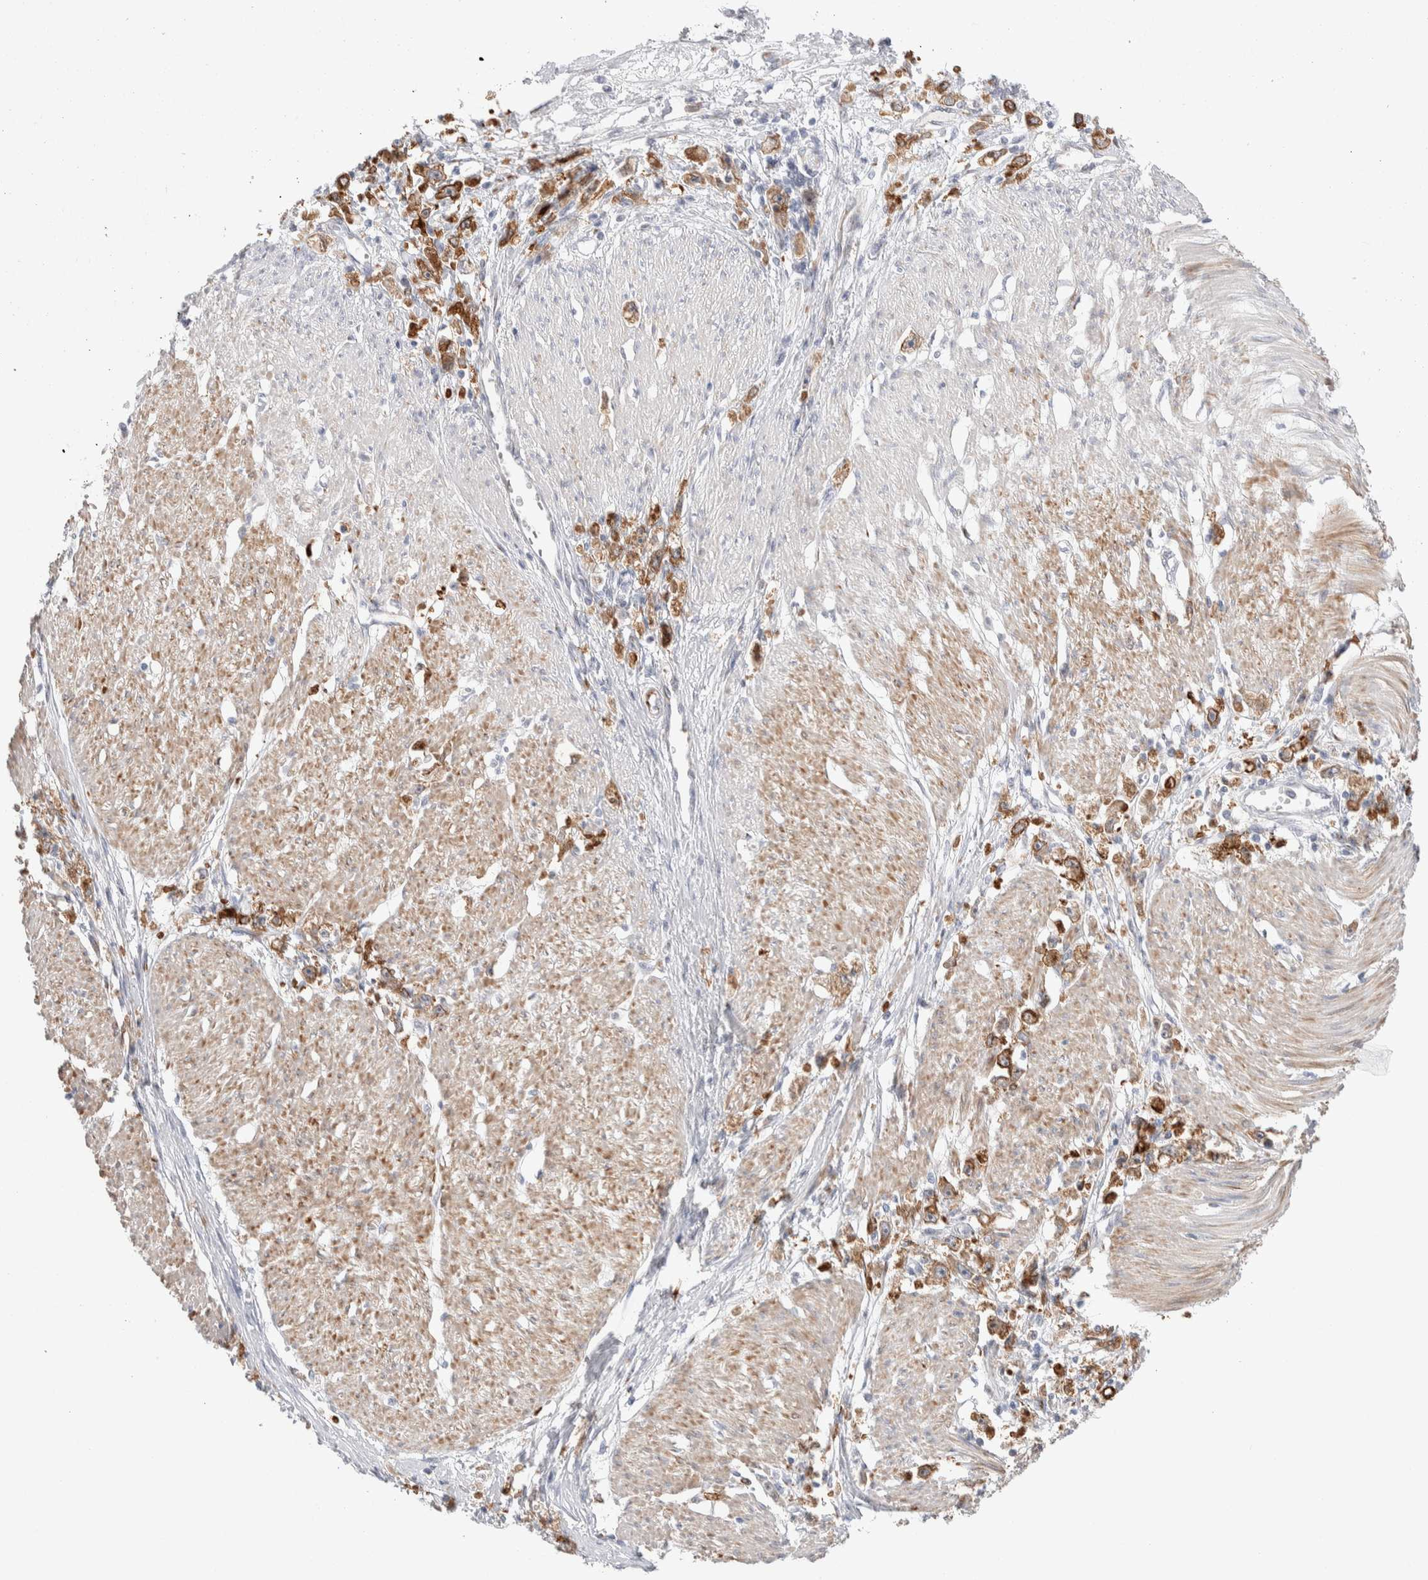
{"staining": {"intensity": "moderate", "quantity": ">75%", "location": "cytoplasmic/membranous"}, "tissue": "stomach cancer", "cell_type": "Tumor cells", "image_type": "cancer", "snomed": [{"axis": "morphology", "description": "Adenocarcinoma, NOS"}, {"axis": "topography", "description": "Stomach"}], "caption": "IHC image of adenocarcinoma (stomach) stained for a protein (brown), which reveals medium levels of moderate cytoplasmic/membranous expression in approximately >75% of tumor cells.", "gene": "C1orf112", "patient": {"sex": "female", "age": 59}}